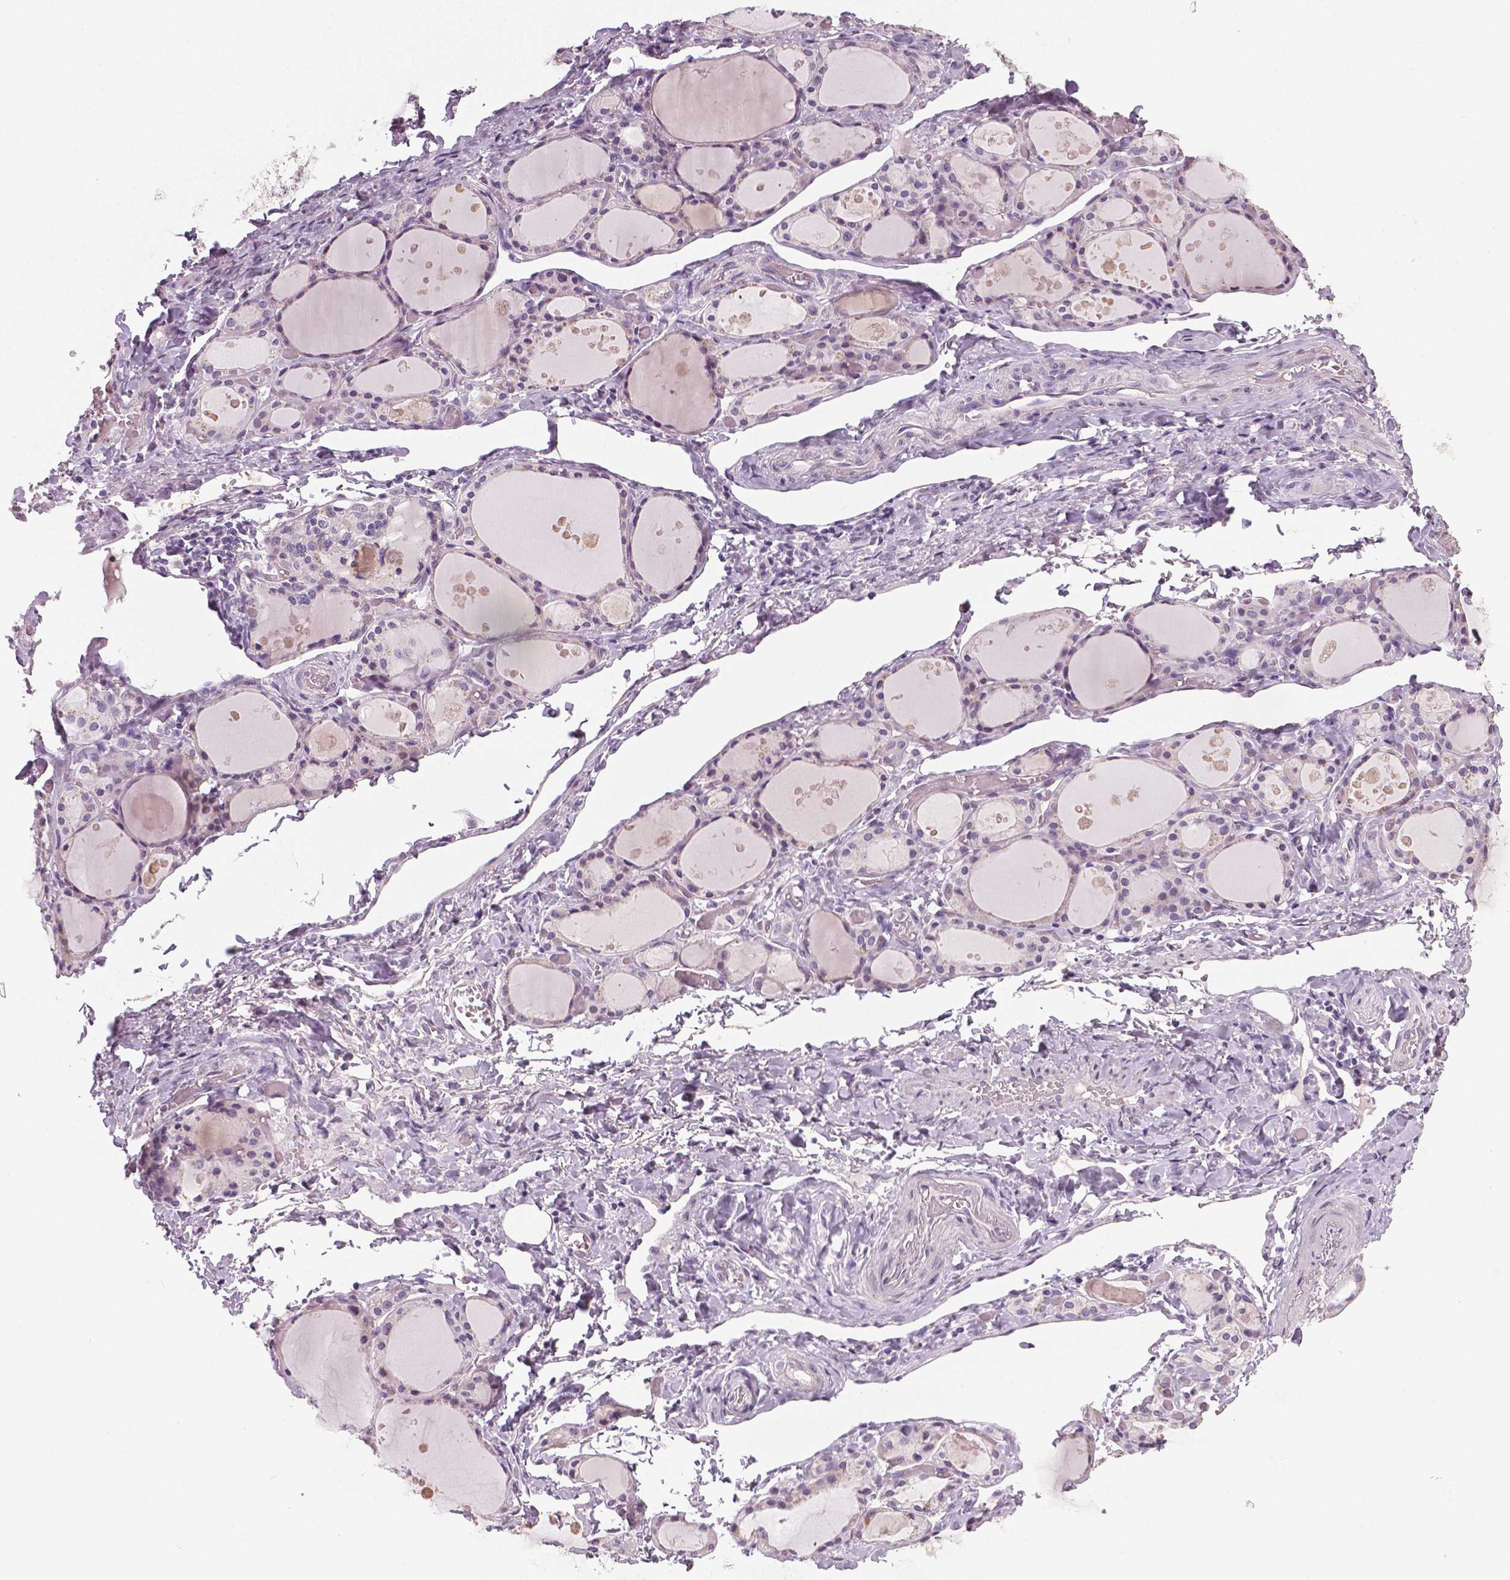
{"staining": {"intensity": "negative", "quantity": "none", "location": "none"}, "tissue": "thyroid gland", "cell_type": "Glandular cells", "image_type": "normal", "snomed": [{"axis": "morphology", "description": "Normal tissue, NOS"}, {"axis": "topography", "description": "Thyroid gland"}], "caption": "This micrograph is of unremarkable thyroid gland stained with immunohistochemistry (IHC) to label a protein in brown with the nuclei are counter-stained blue. There is no positivity in glandular cells.", "gene": "NECAB1", "patient": {"sex": "male", "age": 68}}